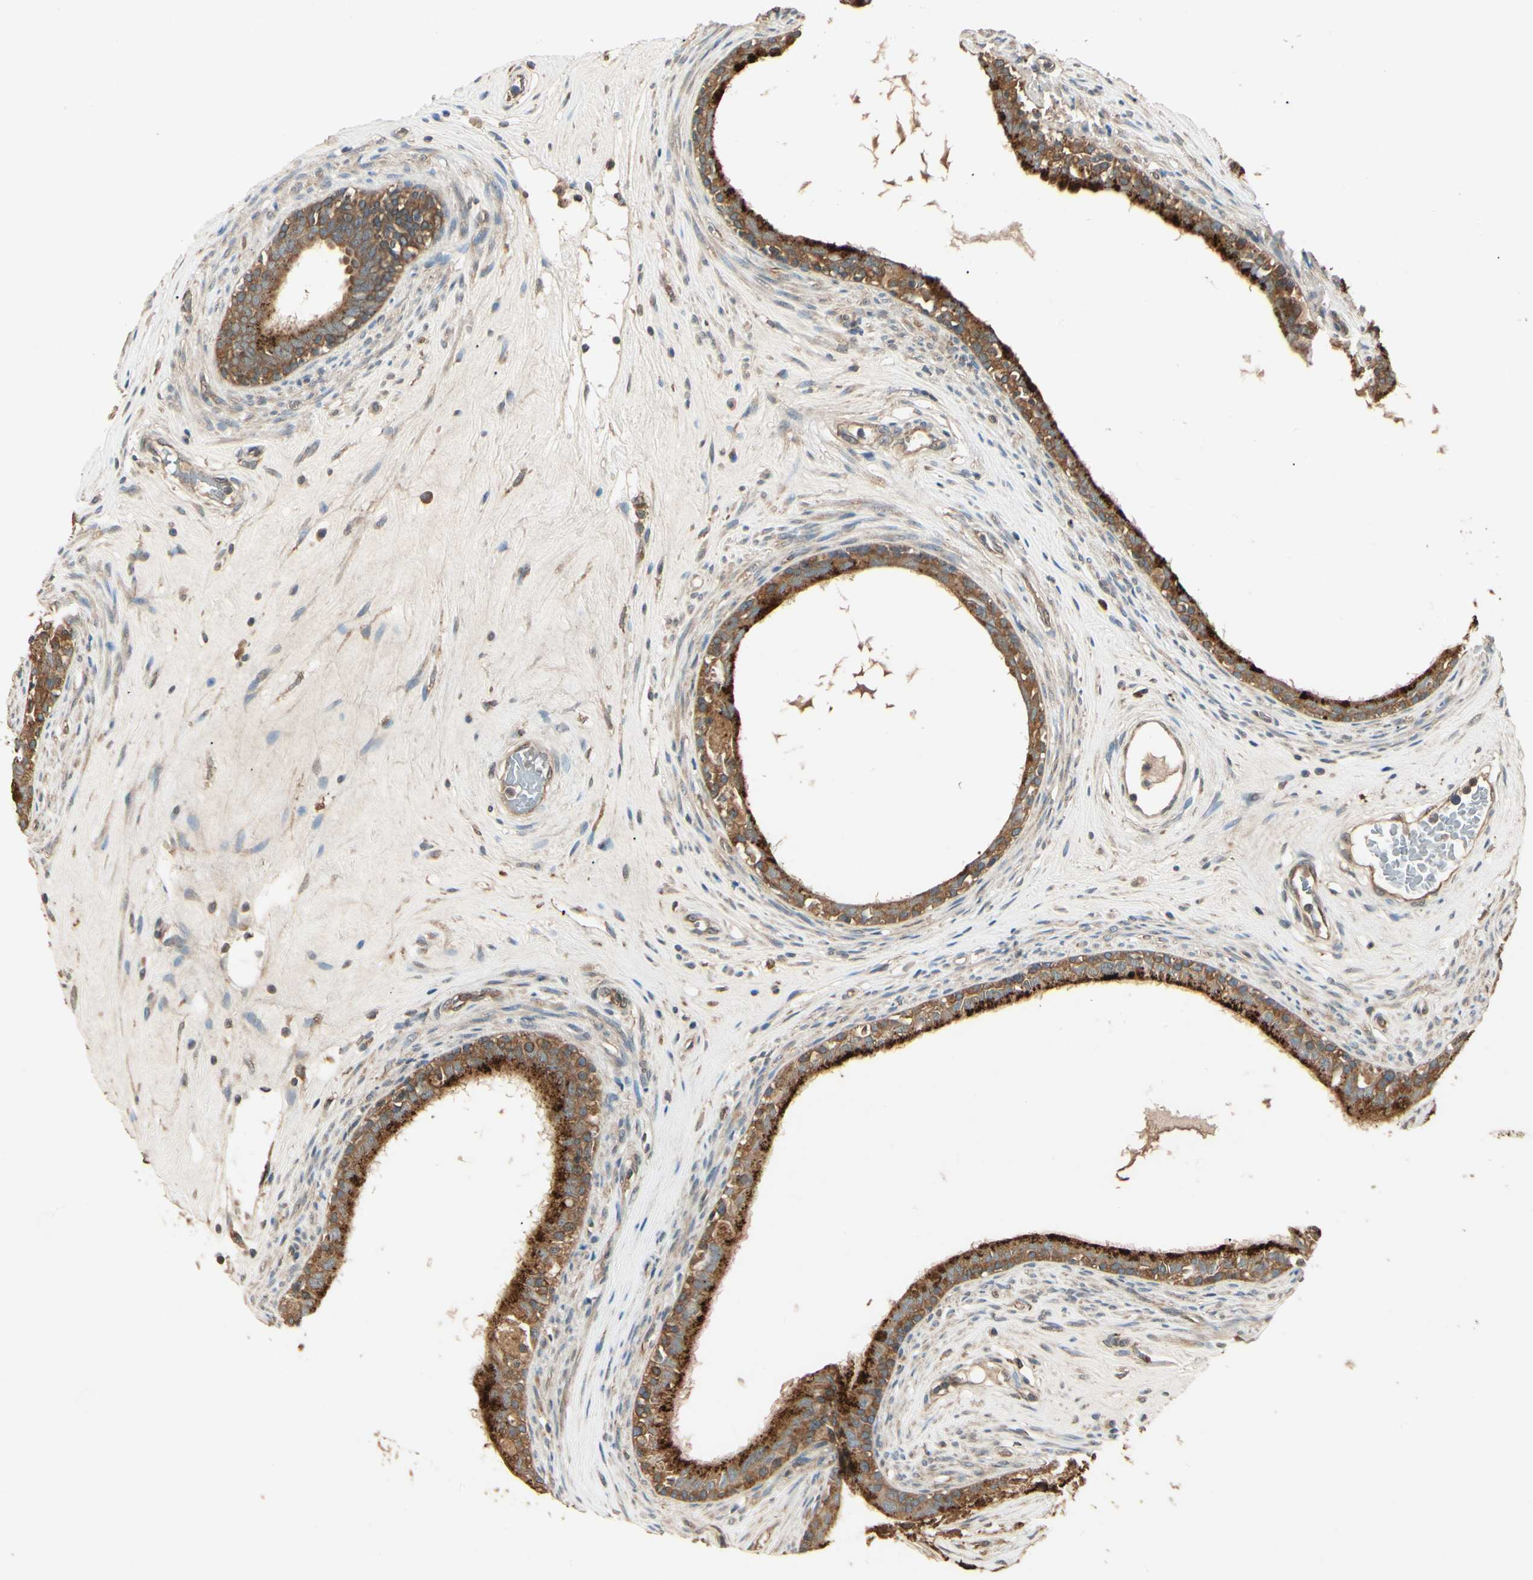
{"staining": {"intensity": "strong", "quantity": ">75%", "location": "cytoplasmic/membranous"}, "tissue": "epididymis", "cell_type": "Glandular cells", "image_type": "normal", "snomed": [{"axis": "morphology", "description": "Normal tissue, NOS"}, {"axis": "morphology", "description": "Inflammation, NOS"}, {"axis": "topography", "description": "Epididymis"}], "caption": "Approximately >75% of glandular cells in normal human epididymis show strong cytoplasmic/membranous protein staining as visualized by brown immunohistochemical staining.", "gene": "CCT7", "patient": {"sex": "male", "age": 84}}